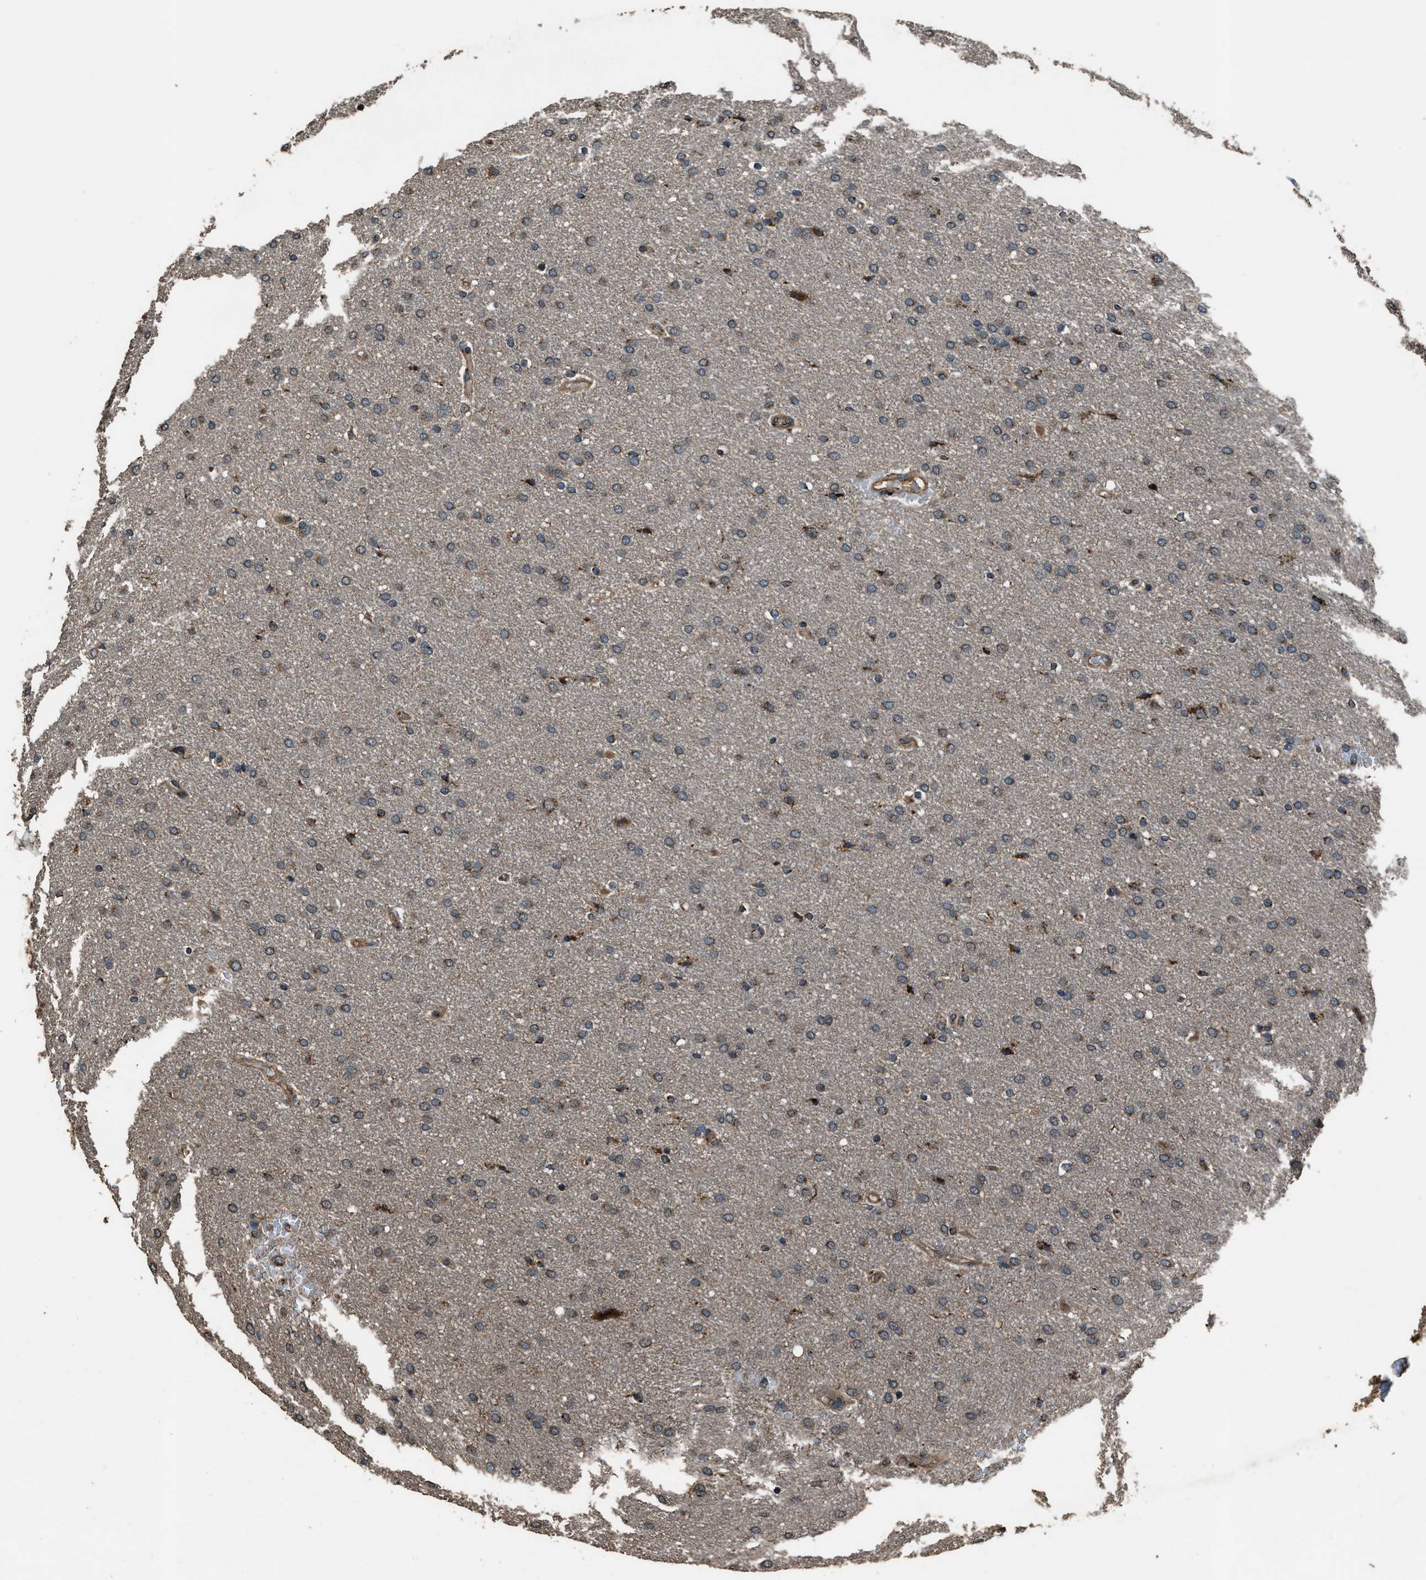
{"staining": {"intensity": "weak", "quantity": "25%-75%", "location": "cytoplasmic/membranous"}, "tissue": "glioma", "cell_type": "Tumor cells", "image_type": "cancer", "snomed": [{"axis": "morphology", "description": "Glioma, malignant, Low grade"}, {"axis": "topography", "description": "Brain"}], "caption": "Brown immunohistochemical staining in human glioma displays weak cytoplasmic/membranous positivity in approximately 25%-75% of tumor cells.", "gene": "SLC38A10", "patient": {"sex": "female", "age": 37}}